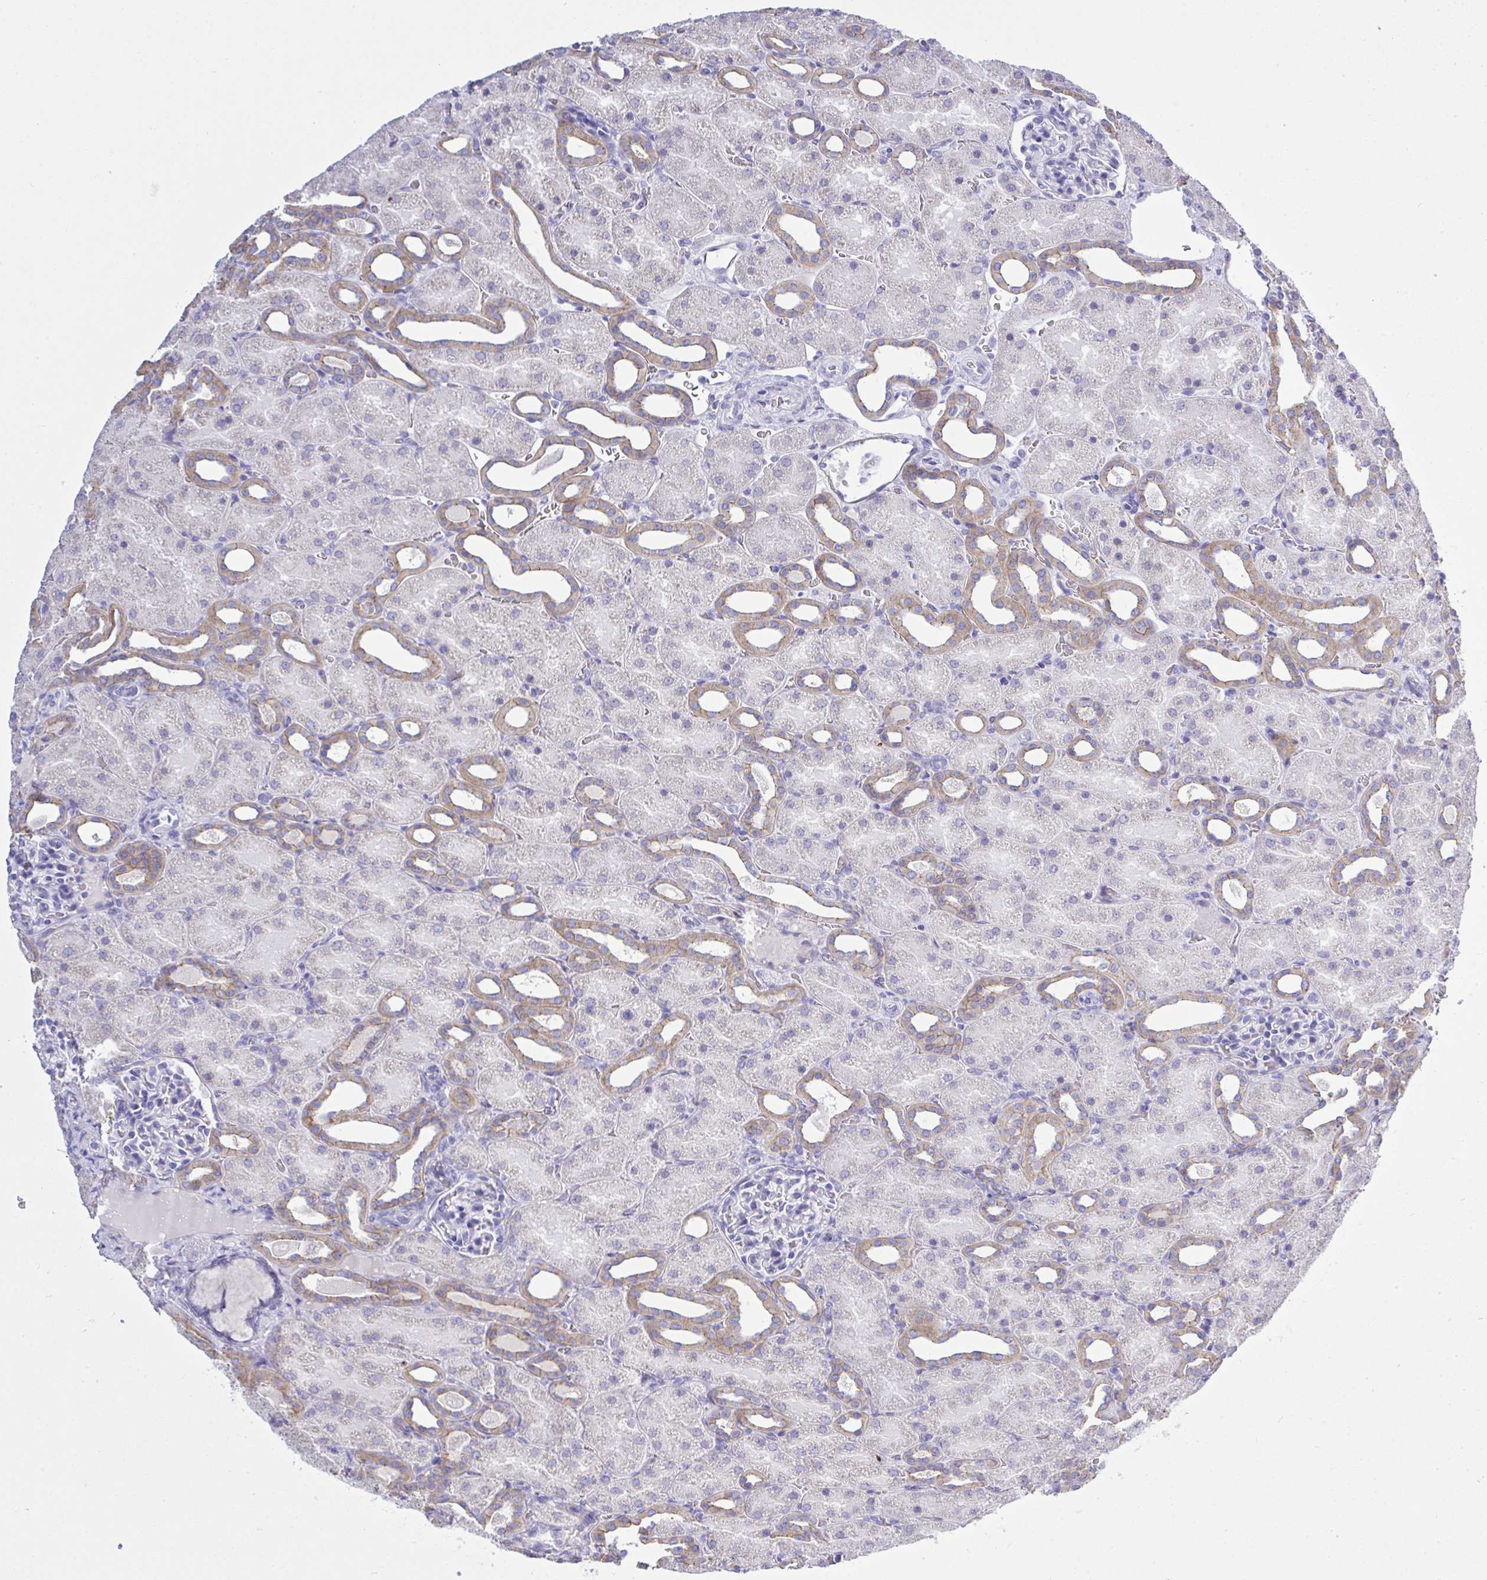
{"staining": {"intensity": "negative", "quantity": "none", "location": "none"}, "tissue": "kidney", "cell_type": "Cells in glomeruli", "image_type": "normal", "snomed": [{"axis": "morphology", "description": "Normal tissue, NOS"}, {"axis": "topography", "description": "Kidney"}], "caption": "Immunohistochemical staining of benign human kidney exhibits no significant positivity in cells in glomeruli.", "gene": "GLB1L2", "patient": {"sex": "male", "age": 2}}